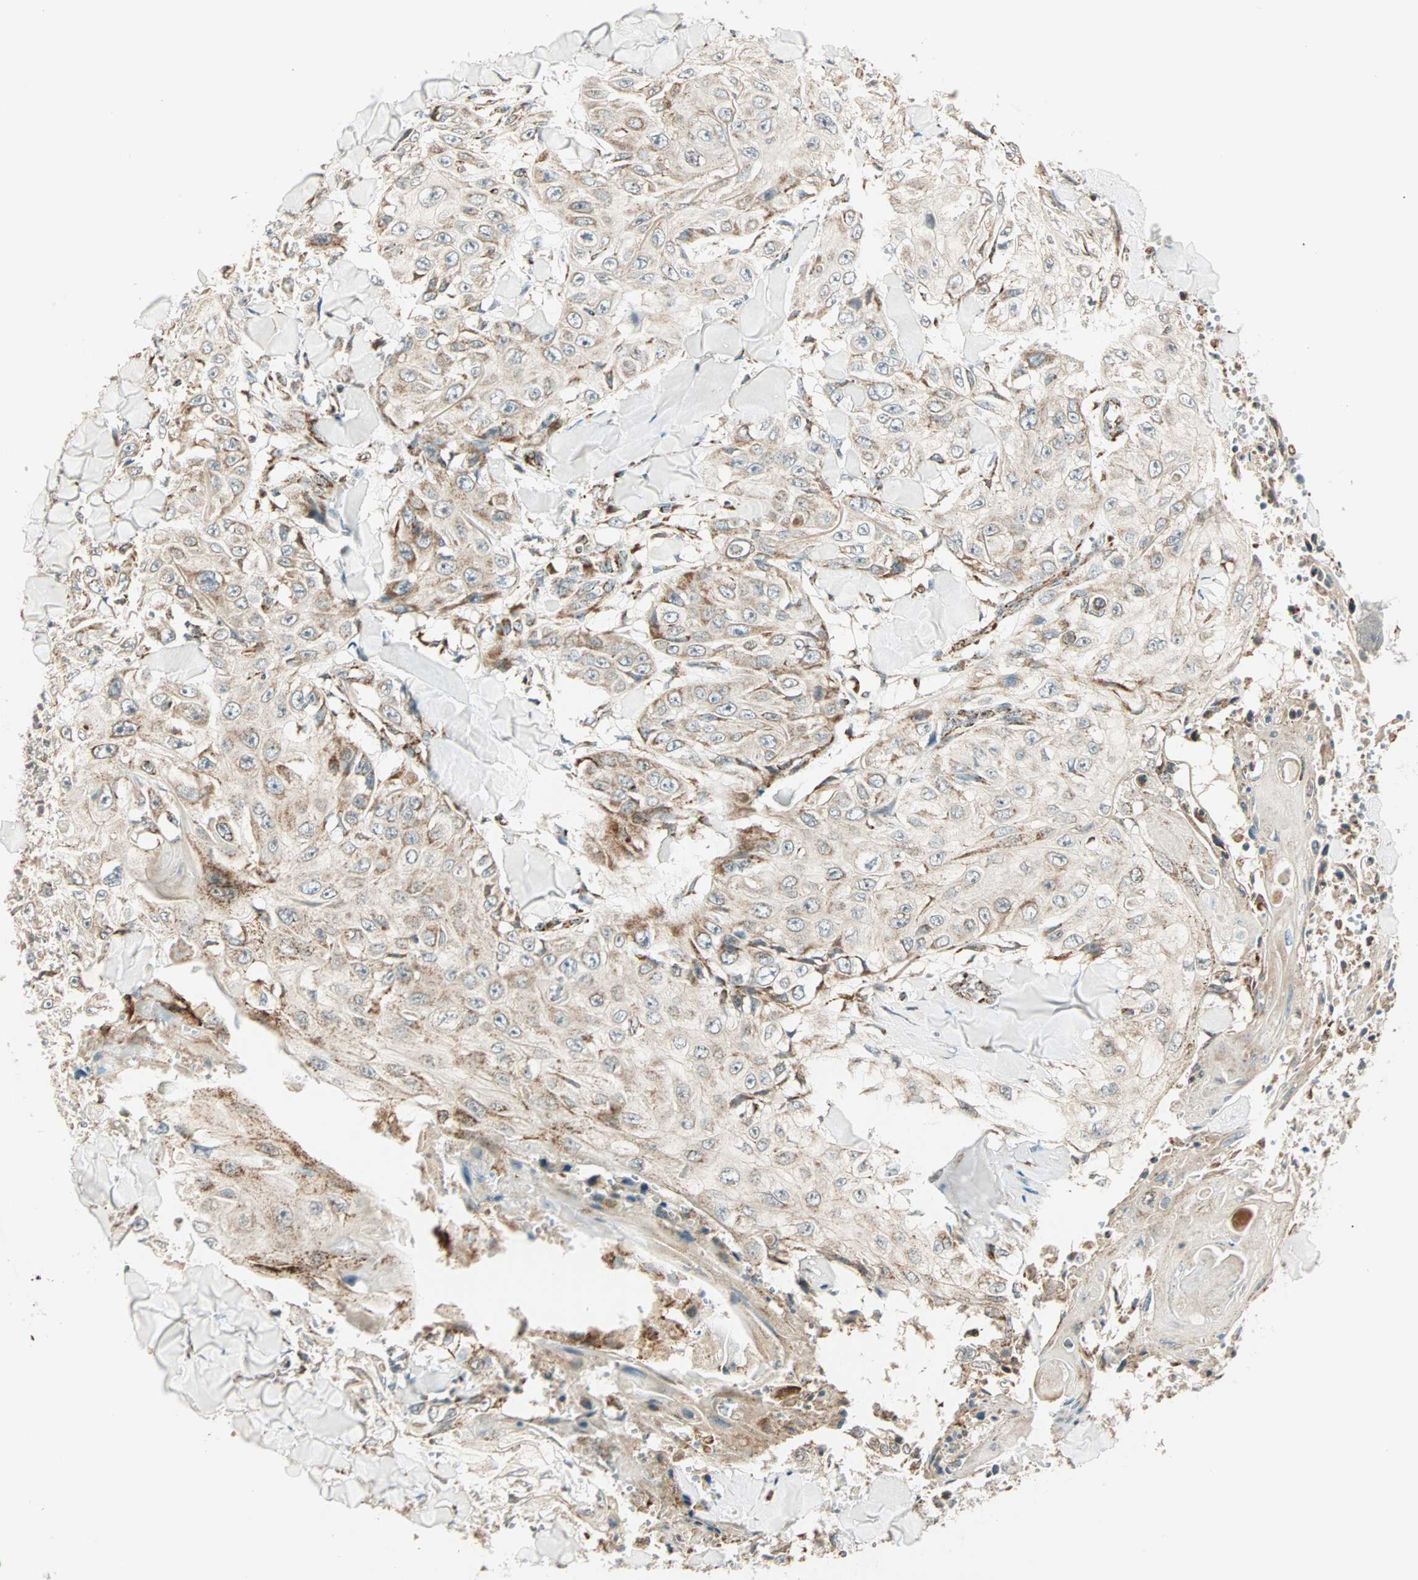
{"staining": {"intensity": "weak", "quantity": "<25%", "location": "cytoplasmic/membranous"}, "tissue": "skin cancer", "cell_type": "Tumor cells", "image_type": "cancer", "snomed": [{"axis": "morphology", "description": "Squamous cell carcinoma, NOS"}, {"axis": "topography", "description": "Skin"}], "caption": "Immunohistochemical staining of human squamous cell carcinoma (skin) reveals no significant positivity in tumor cells. (DAB IHC, high magnification).", "gene": "SPRY4", "patient": {"sex": "male", "age": 86}}